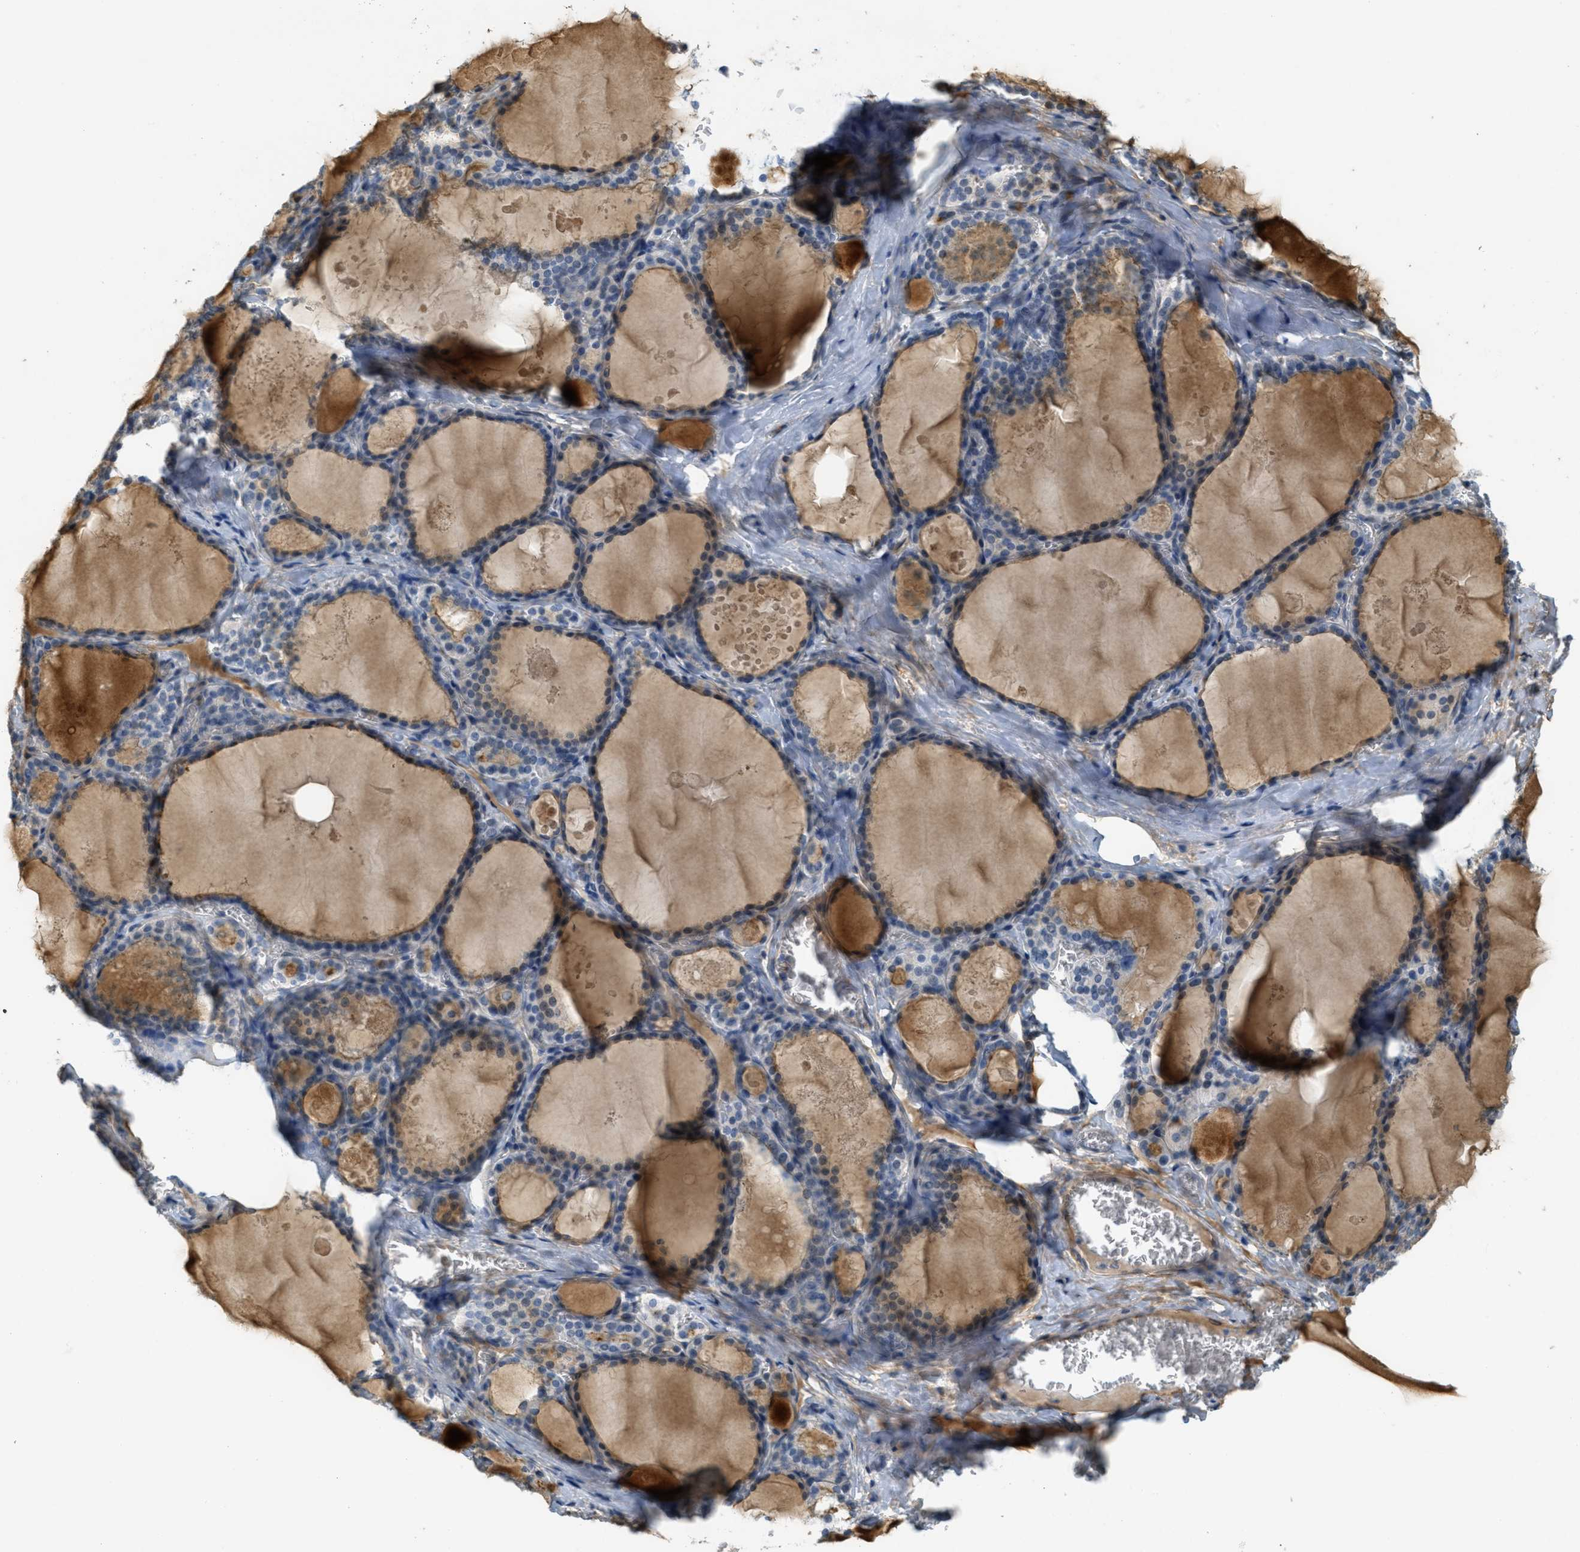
{"staining": {"intensity": "weak", "quantity": "25%-75%", "location": "cytoplasmic/membranous"}, "tissue": "thyroid gland", "cell_type": "Glandular cells", "image_type": "normal", "snomed": [{"axis": "morphology", "description": "Normal tissue, NOS"}, {"axis": "topography", "description": "Thyroid gland"}], "caption": "Benign thyroid gland was stained to show a protein in brown. There is low levels of weak cytoplasmic/membranous expression in about 25%-75% of glandular cells.", "gene": "ADCY5", "patient": {"sex": "male", "age": 56}}